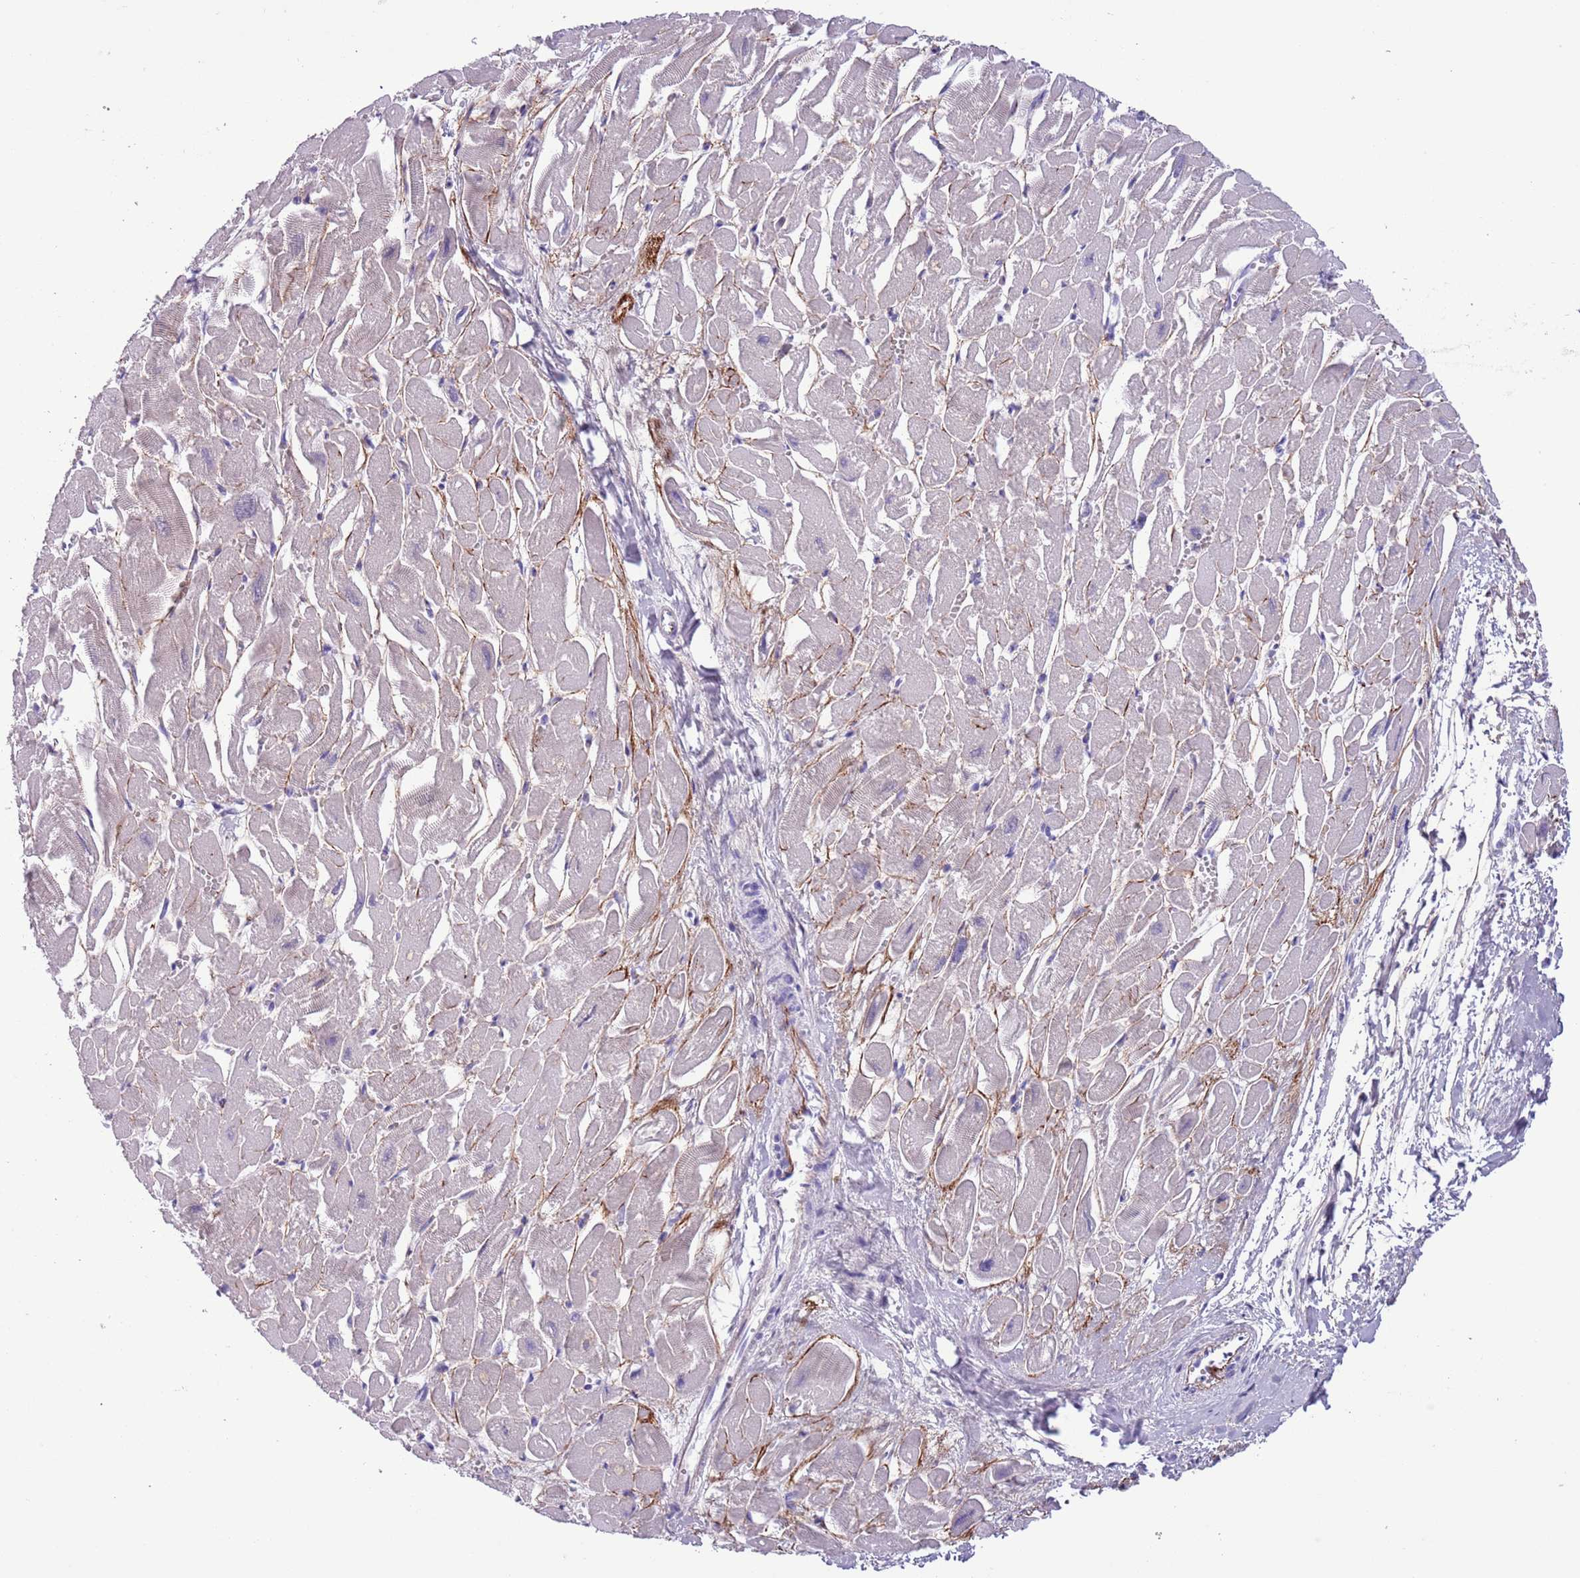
{"staining": {"intensity": "negative", "quantity": "none", "location": "none"}, "tissue": "heart muscle", "cell_type": "Cardiomyocytes", "image_type": "normal", "snomed": [{"axis": "morphology", "description": "Normal tissue, NOS"}, {"axis": "topography", "description": "Heart"}], "caption": "High power microscopy histopathology image of an immunohistochemistry histopathology image of benign heart muscle, revealing no significant positivity in cardiomyocytes.", "gene": "PFKFB2", "patient": {"sex": "male", "age": 54}}